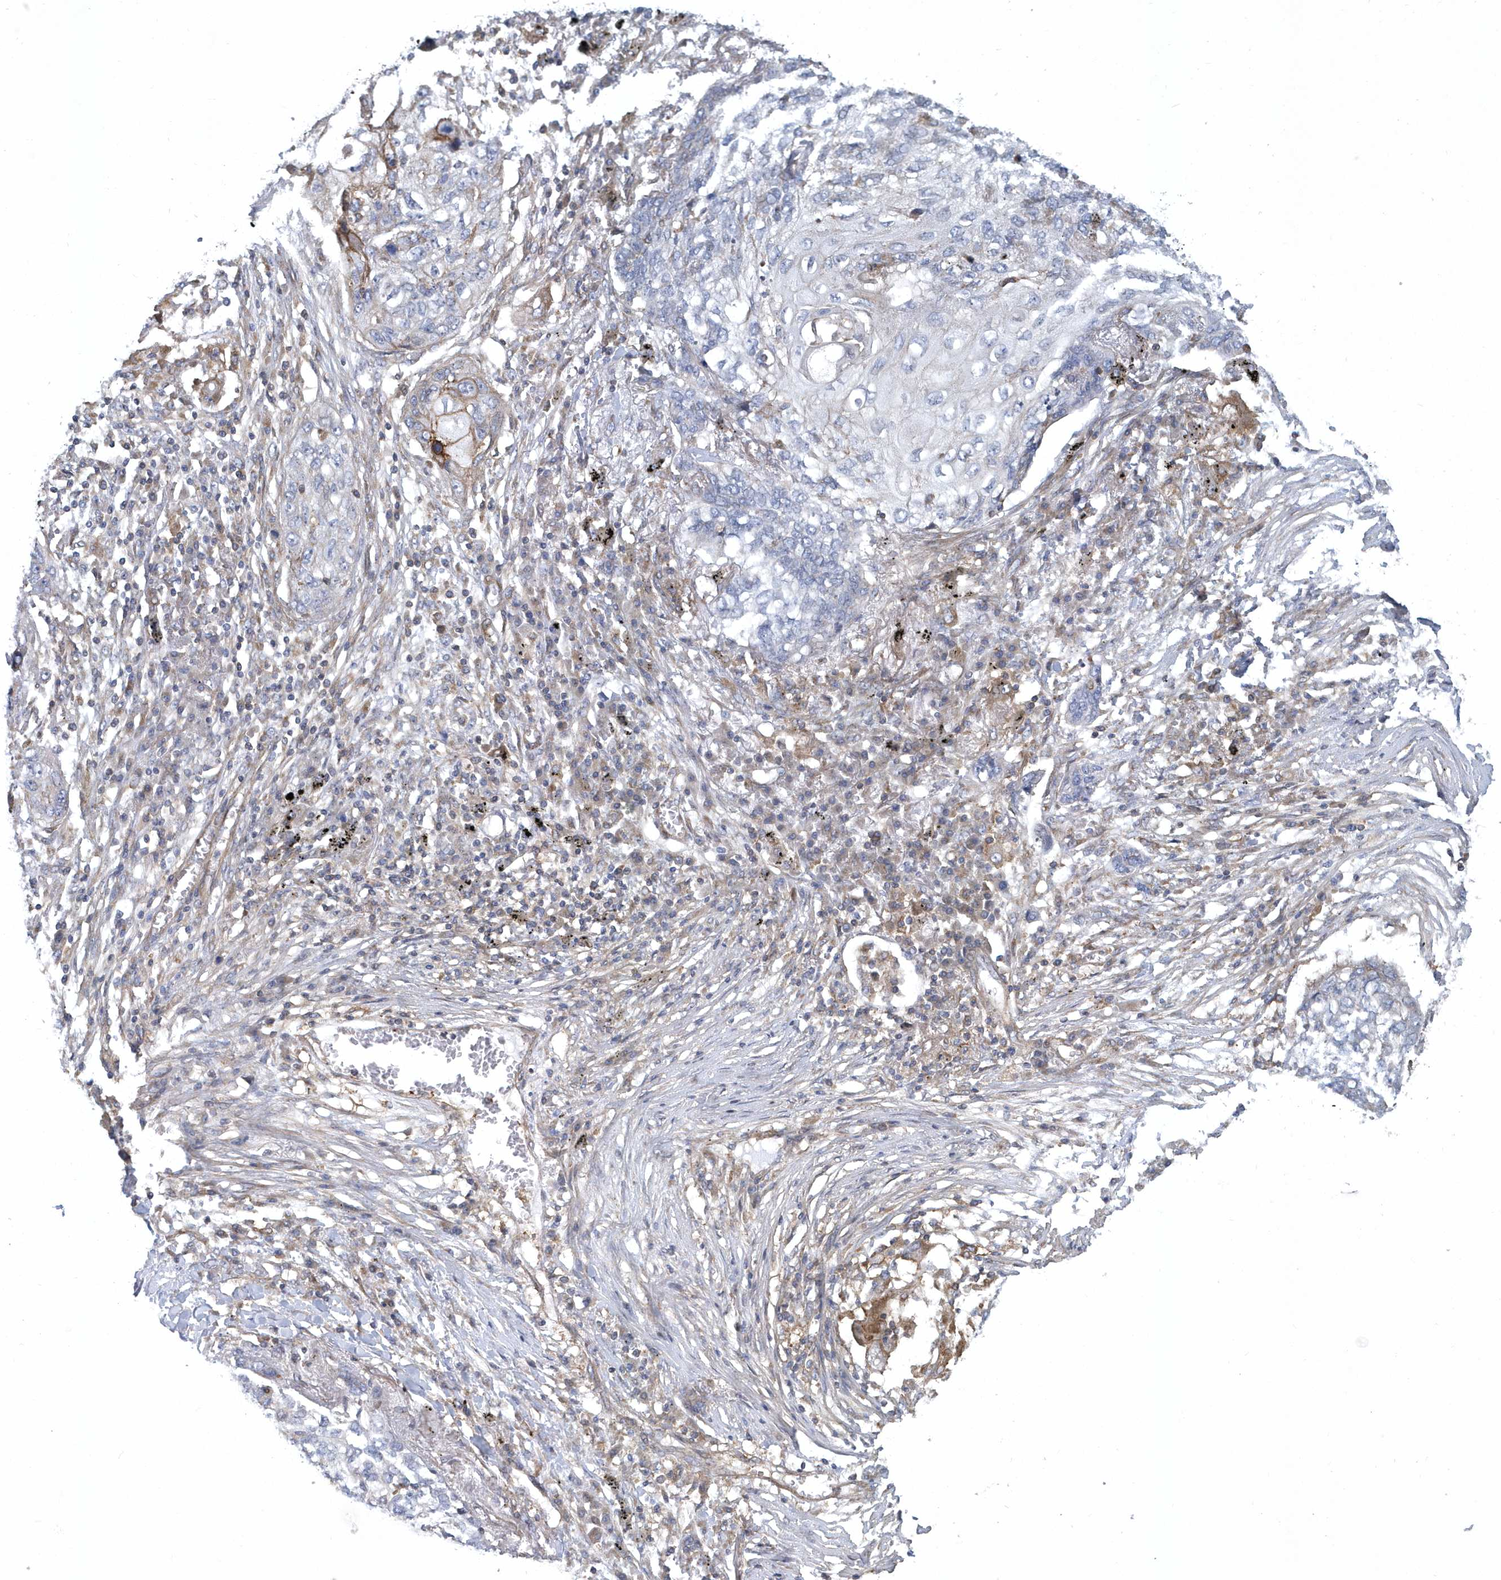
{"staining": {"intensity": "moderate", "quantity": "<25%", "location": "cytoplasmic/membranous"}, "tissue": "lung cancer", "cell_type": "Tumor cells", "image_type": "cancer", "snomed": [{"axis": "morphology", "description": "Squamous cell carcinoma, NOS"}, {"axis": "topography", "description": "Lung"}], "caption": "Lung cancer stained for a protein (brown) displays moderate cytoplasmic/membranous positive expression in about <25% of tumor cells.", "gene": "ARAP2", "patient": {"sex": "female", "age": 63}}